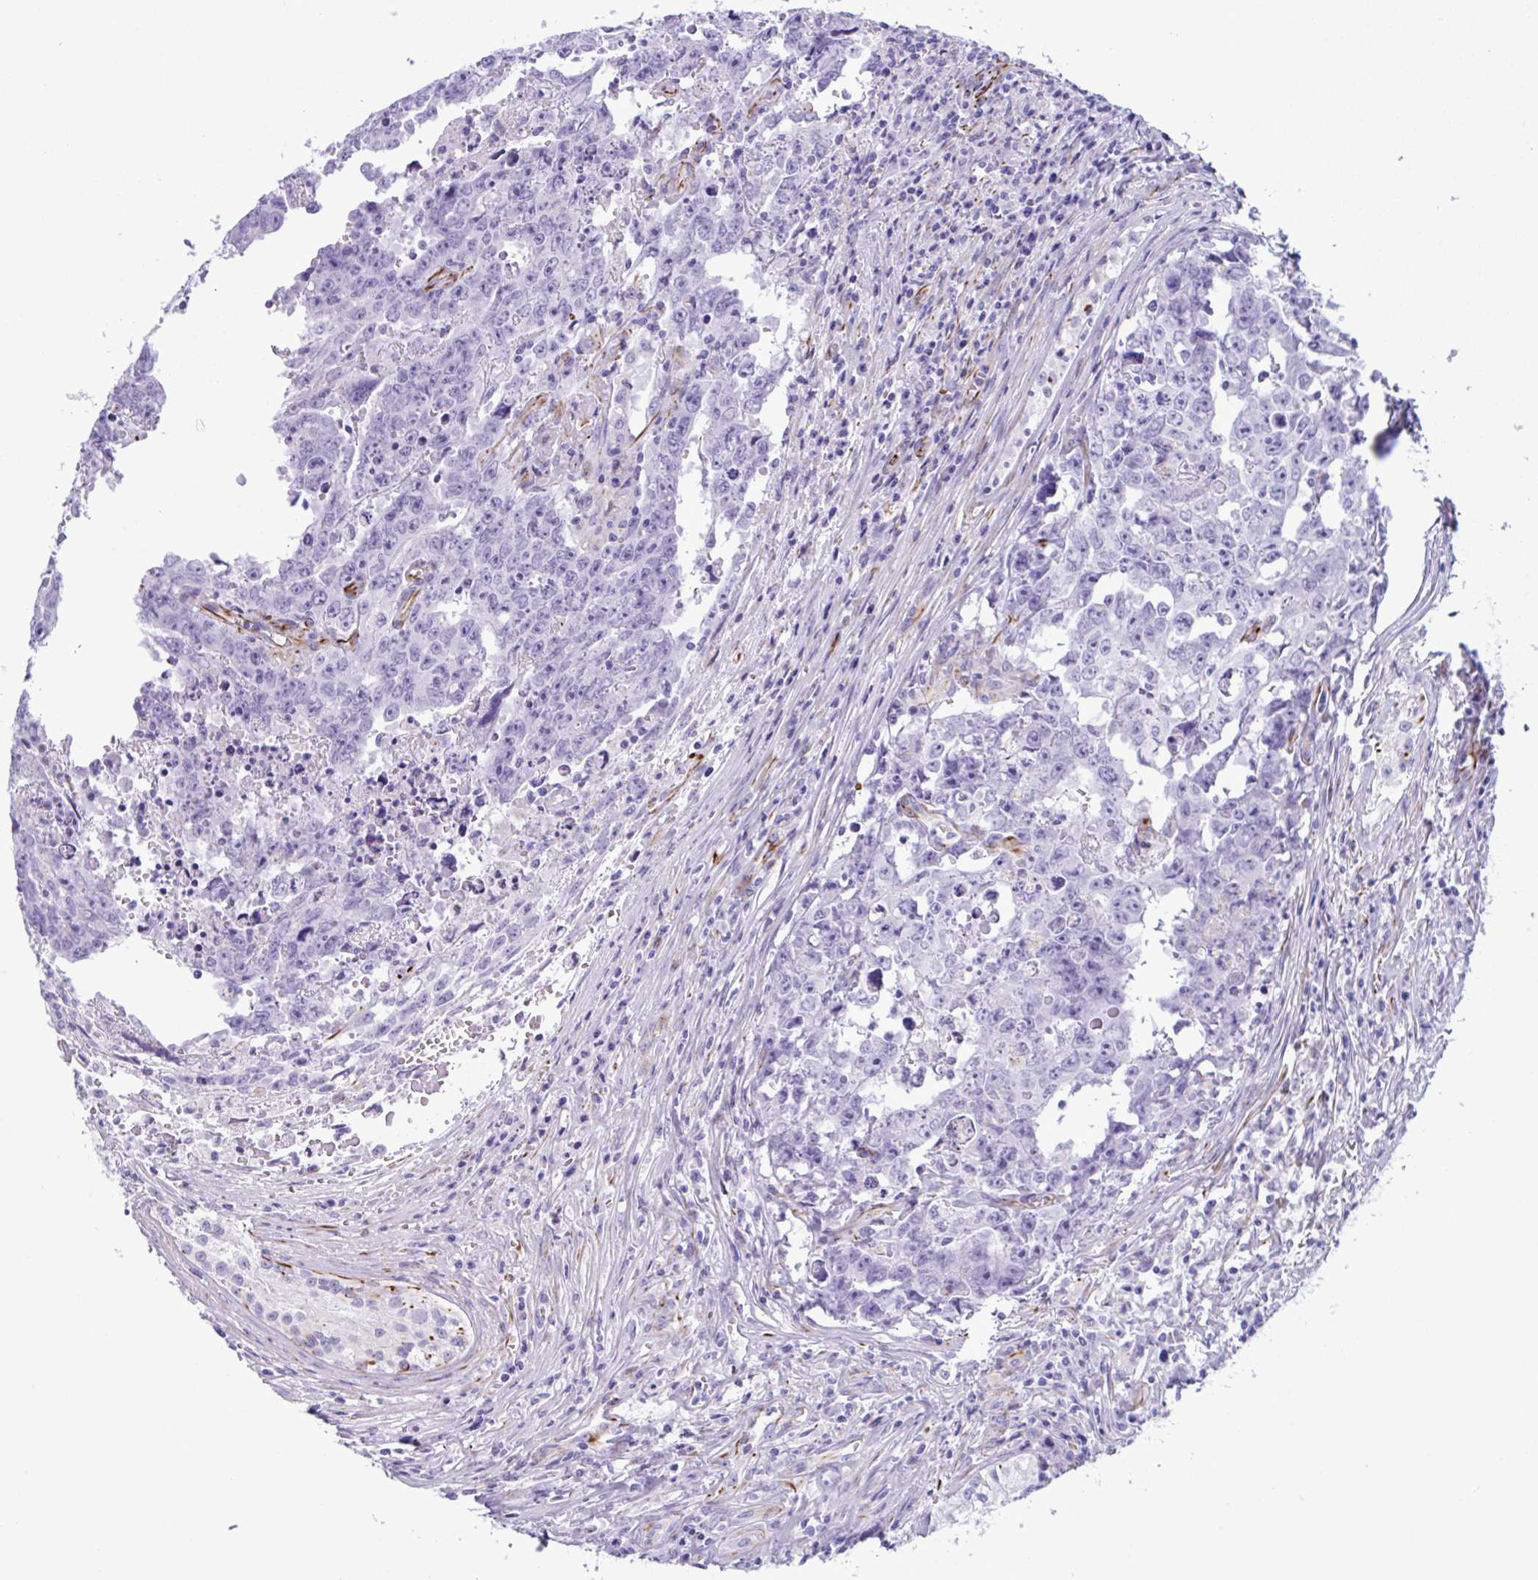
{"staining": {"intensity": "negative", "quantity": "none", "location": "none"}, "tissue": "testis cancer", "cell_type": "Tumor cells", "image_type": "cancer", "snomed": [{"axis": "morphology", "description": "Carcinoma, Embryonal, NOS"}, {"axis": "topography", "description": "Testis"}], "caption": "IHC image of neoplastic tissue: embryonal carcinoma (testis) stained with DAB demonstrates no significant protein staining in tumor cells. (Brightfield microscopy of DAB (3,3'-diaminobenzidine) IHC at high magnification).", "gene": "SMAD5", "patient": {"sex": "male", "age": 22}}